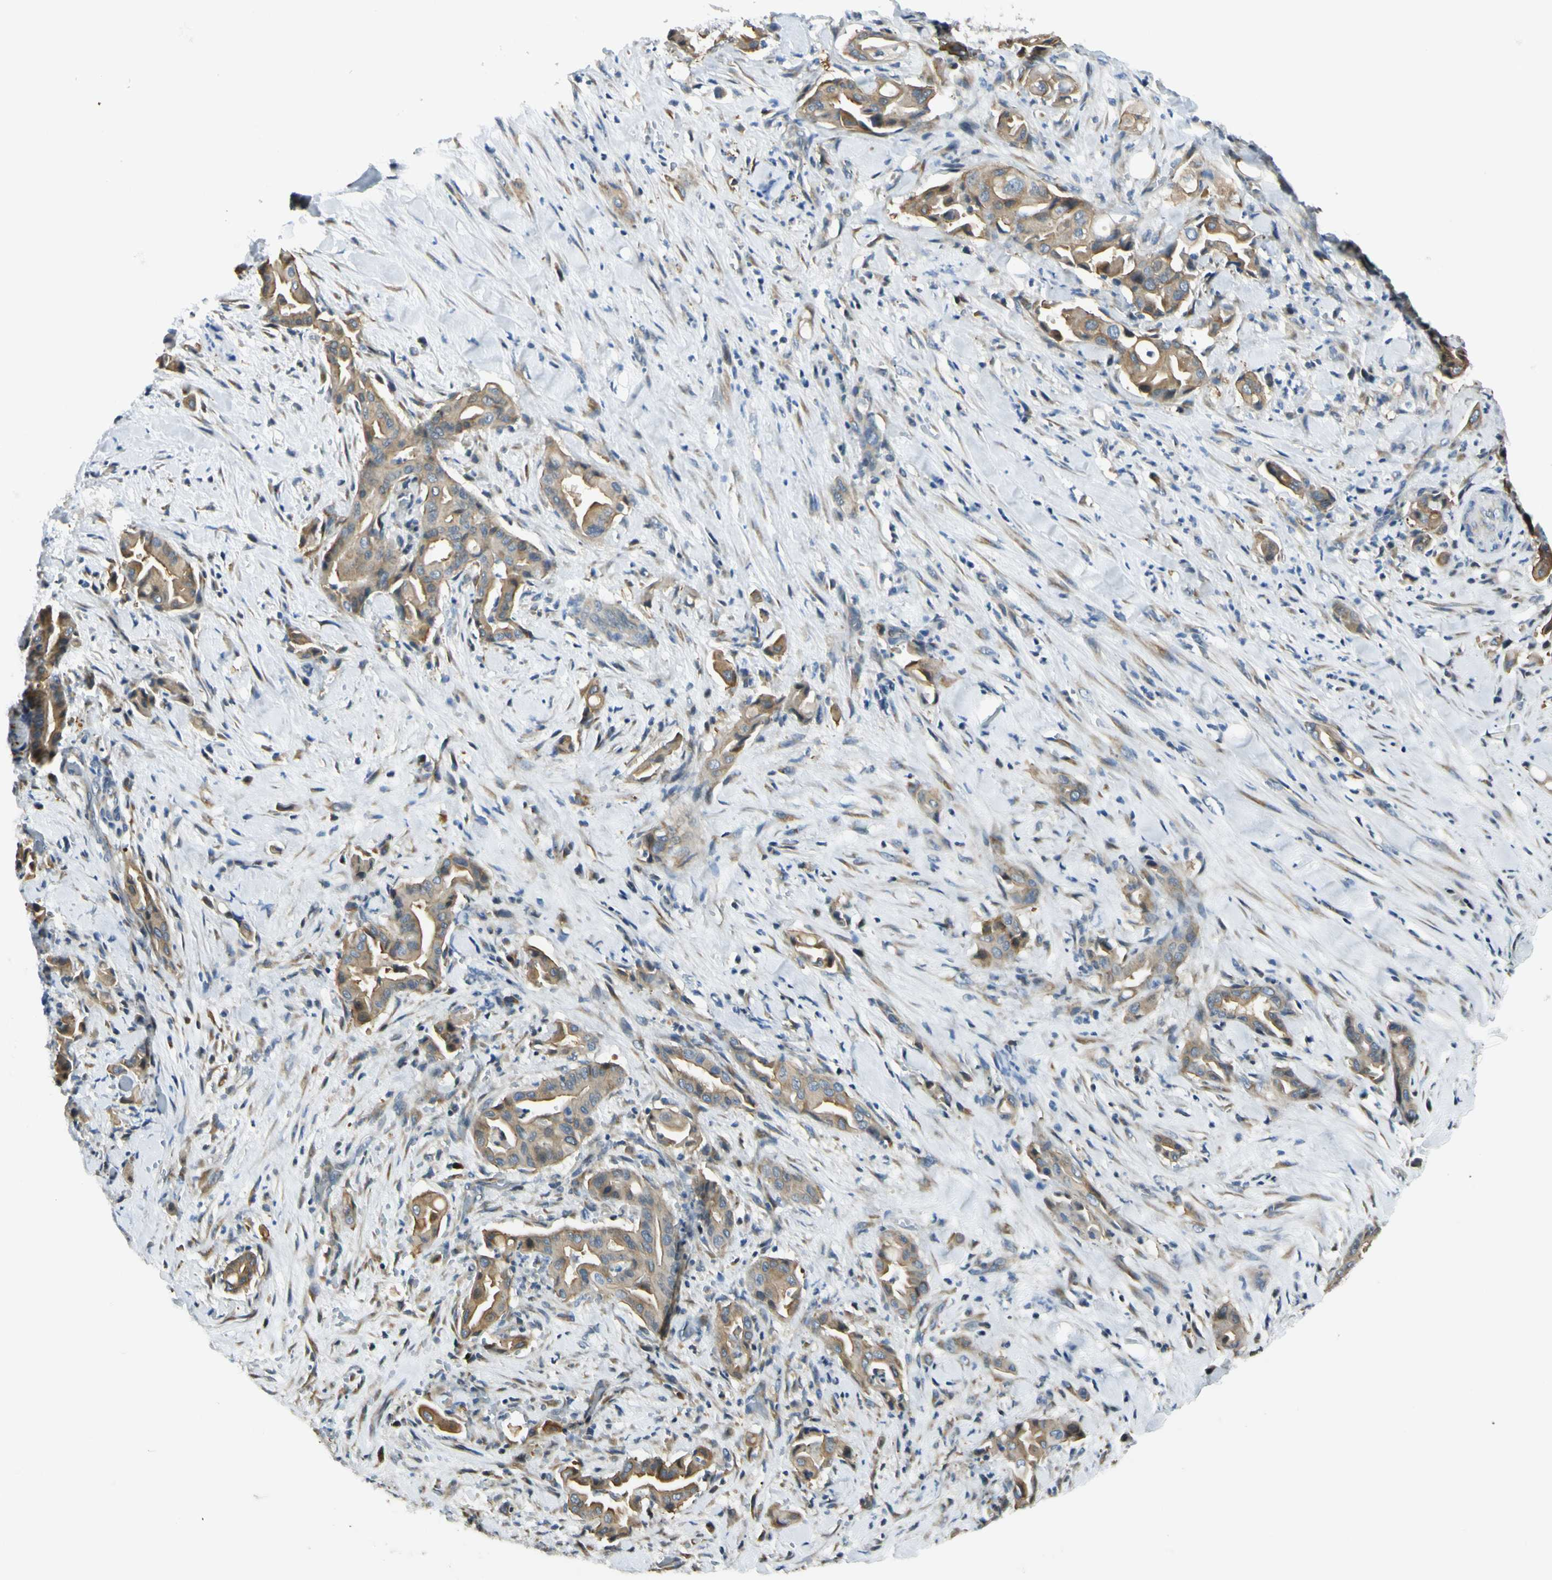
{"staining": {"intensity": "moderate", "quantity": ">75%", "location": "cytoplasmic/membranous"}, "tissue": "liver cancer", "cell_type": "Tumor cells", "image_type": "cancer", "snomed": [{"axis": "morphology", "description": "Cholangiocarcinoma"}, {"axis": "topography", "description": "Liver"}], "caption": "About >75% of tumor cells in cholangiocarcinoma (liver) exhibit moderate cytoplasmic/membranous protein positivity as visualized by brown immunohistochemical staining.", "gene": "NPDC1", "patient": {"sex": "female", "age": 68}}